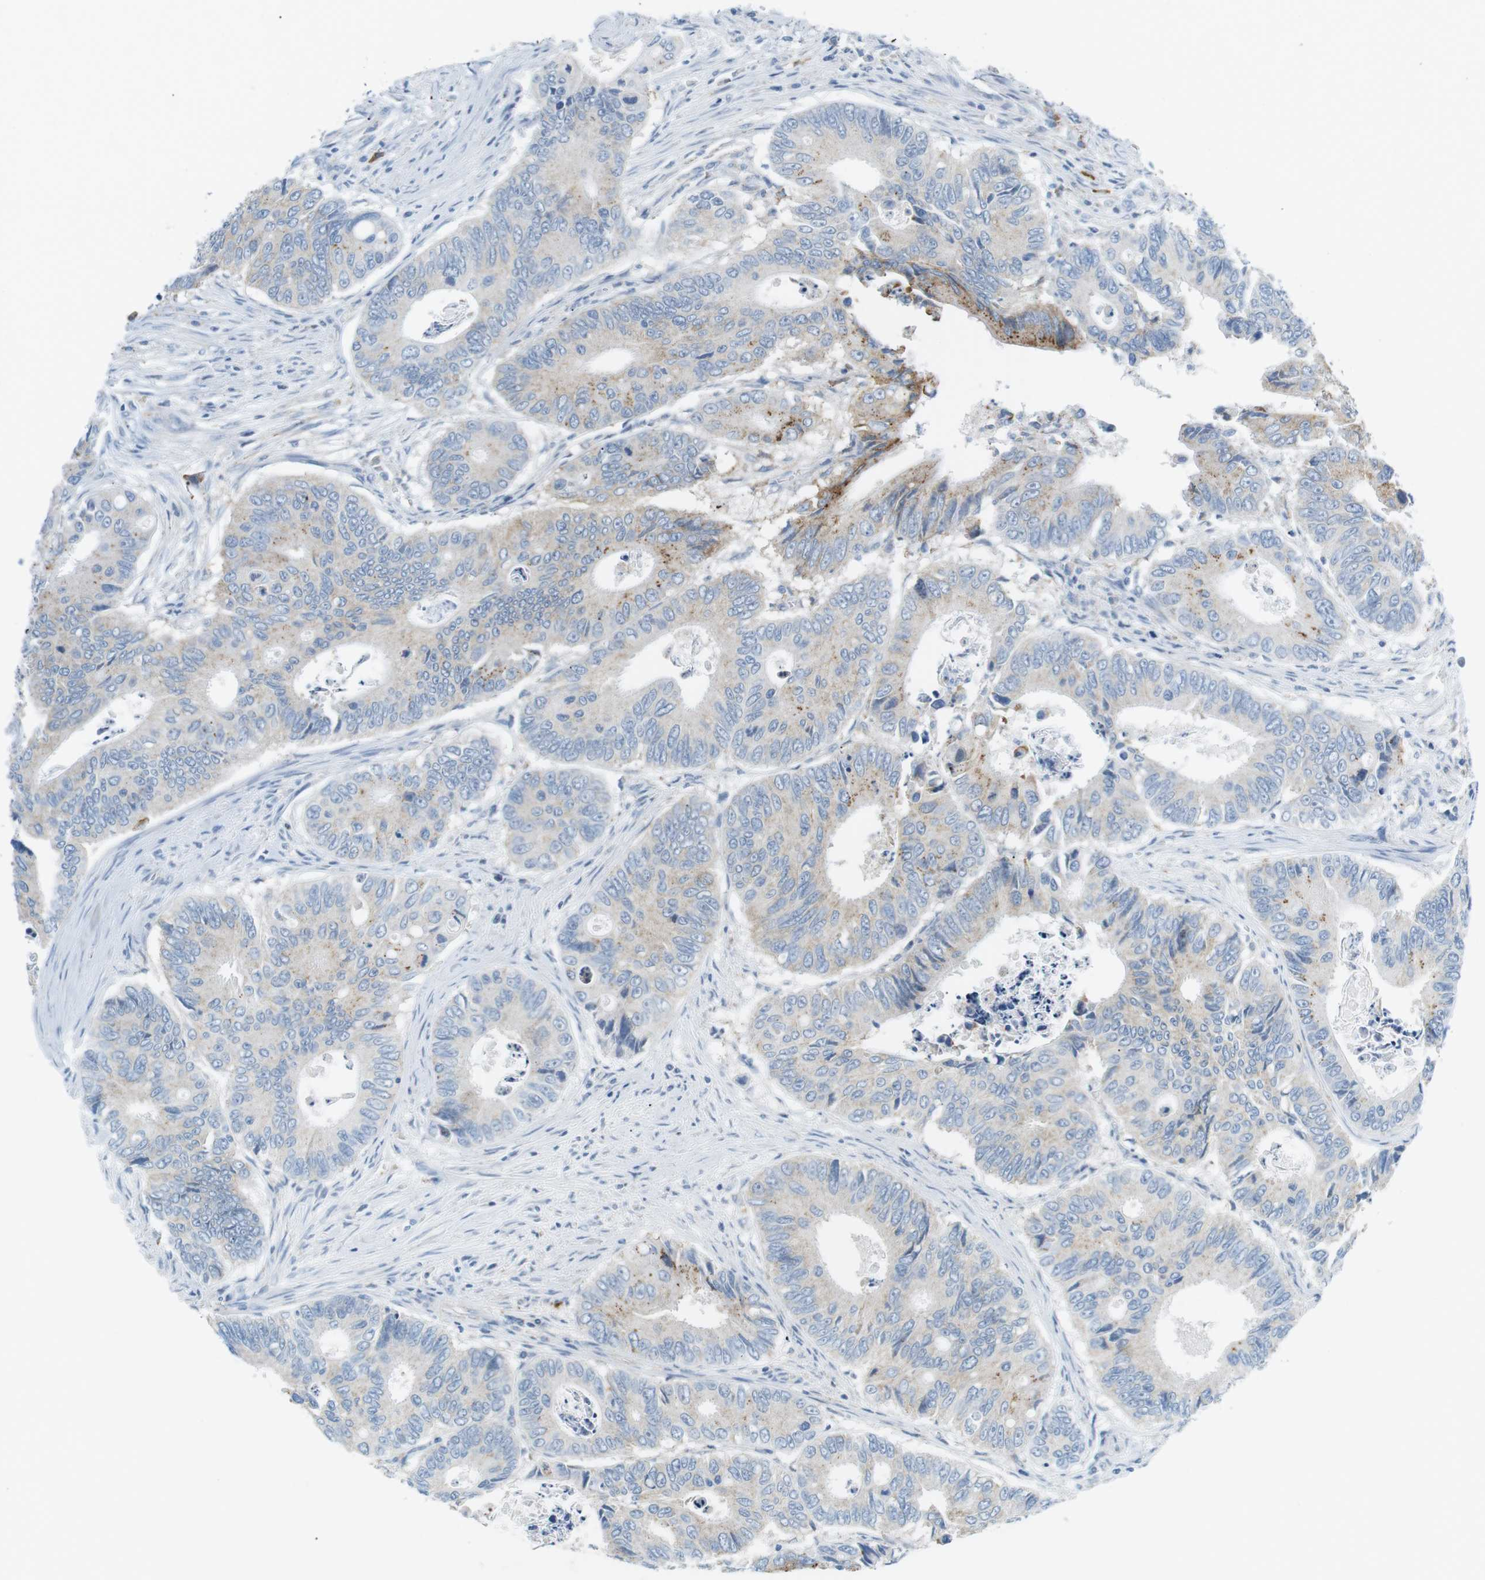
{"staining": {"intensity": "negative", "quantity": "none", "location": "none"}, "tissue": "colorectal cancer", "cell_type": "Tumor cells", "image_type": "cancer", "snomed": [{"axis": "morphology", "description": "Inflammation, NOS"}, {"axis": "morphology", "description": "Adenocarcinoma, NOS"}, {"axis": "topography", "description": "Colon"}], "caption": "A photomicrograph of human colorectal cancer is negative for staining in tumor cells.", "gene": "VAMP1", "patient": {"sex": "male", "age": 72}}